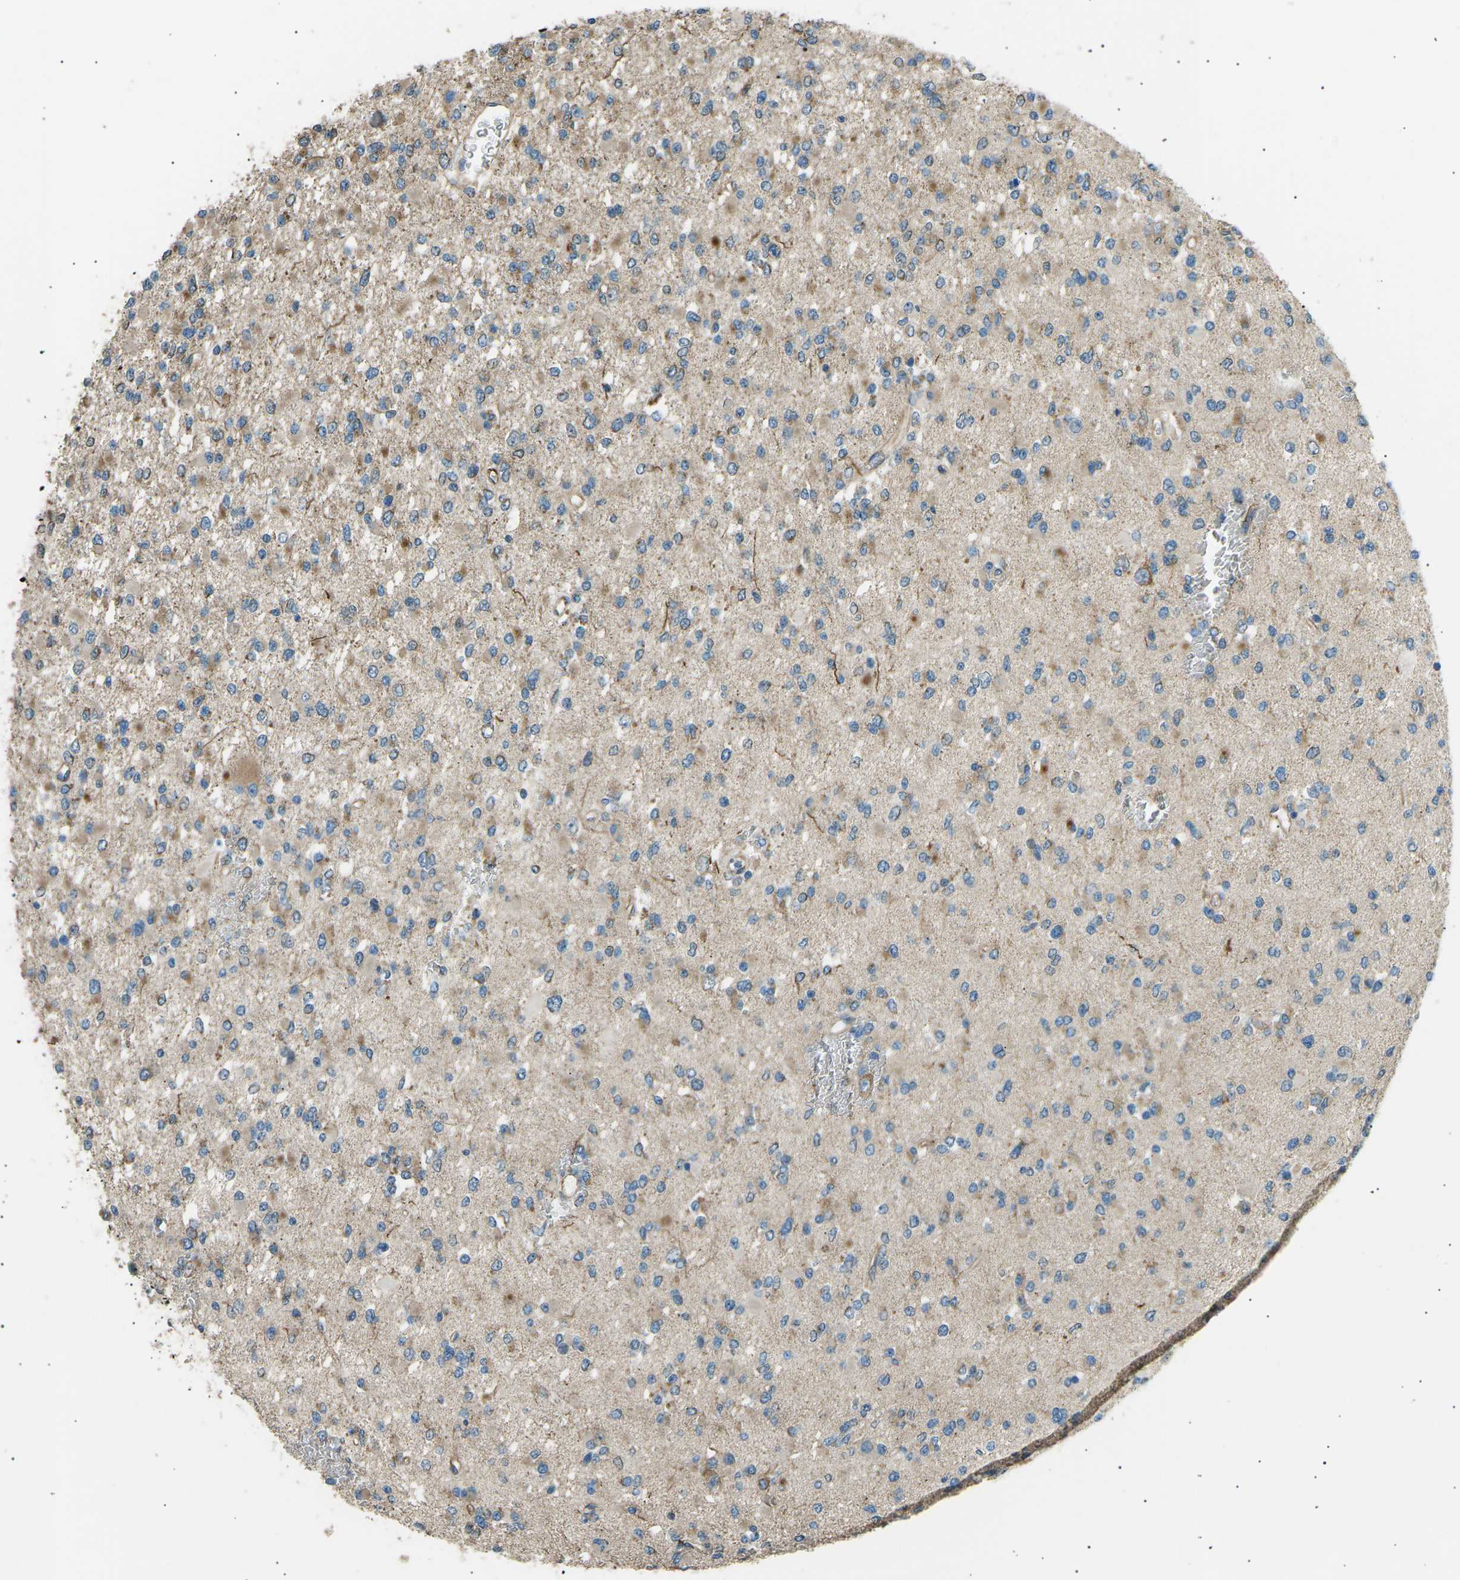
{"staining": {"intensity": "moderate", "quantity": "25%-75%", "location": "cytoplasmic/membranous"}, "tissue": "glioma", "cell_type": "Tumor cells", "image_type": "cancer", "snomed": [{"axis": "morphology", "description": "Glioma, malignant, Low grade"}, {"axis": "topography", "description": "Brain"}], "caption": "IHC image of glioma stained for a protein (brown), which demonstrates medium levels of moderate cytoplasmic/membranous expression in about 25%-75% of tumor cells.", "gene": "SLK", "patient": {"sex": "female", "age": 22}}